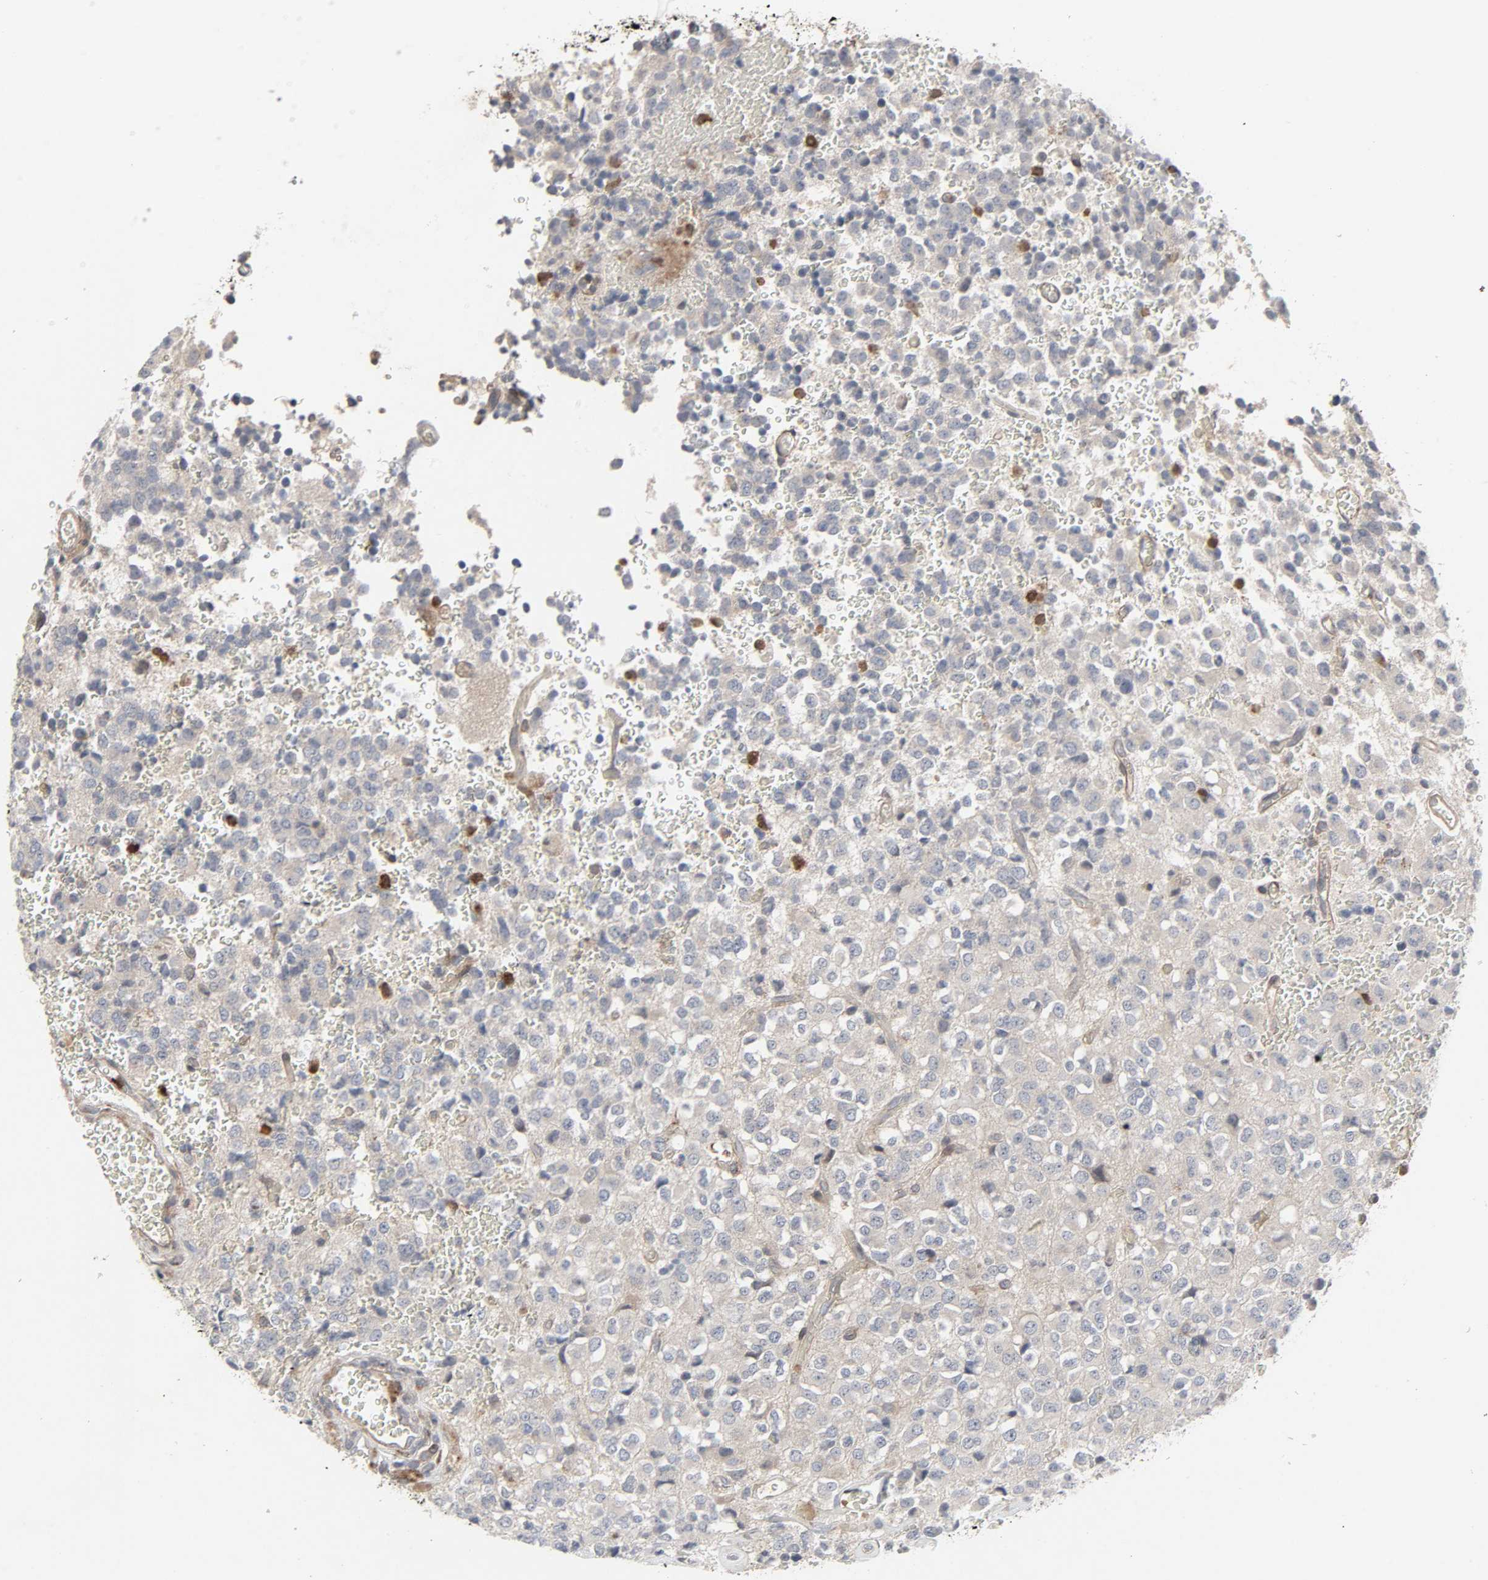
{"staining": {"intensity": "weak", "quantity": "<25%", "location": "cytoplasmic/membranous"}, "tissue": "glioma", "cell_type": "Tumor cells", "image_type": "cancer", "snomed": [{"axis": "morphology", "description": "Glioma, malignant, High grade"}, {"axis": "topography", "description": "pancreas cauda"}], "caption": "Tumor cells show no significant positivity in glioma.", "gene": "ADCY4", "patient": {"sex": "male", "age": 60}}